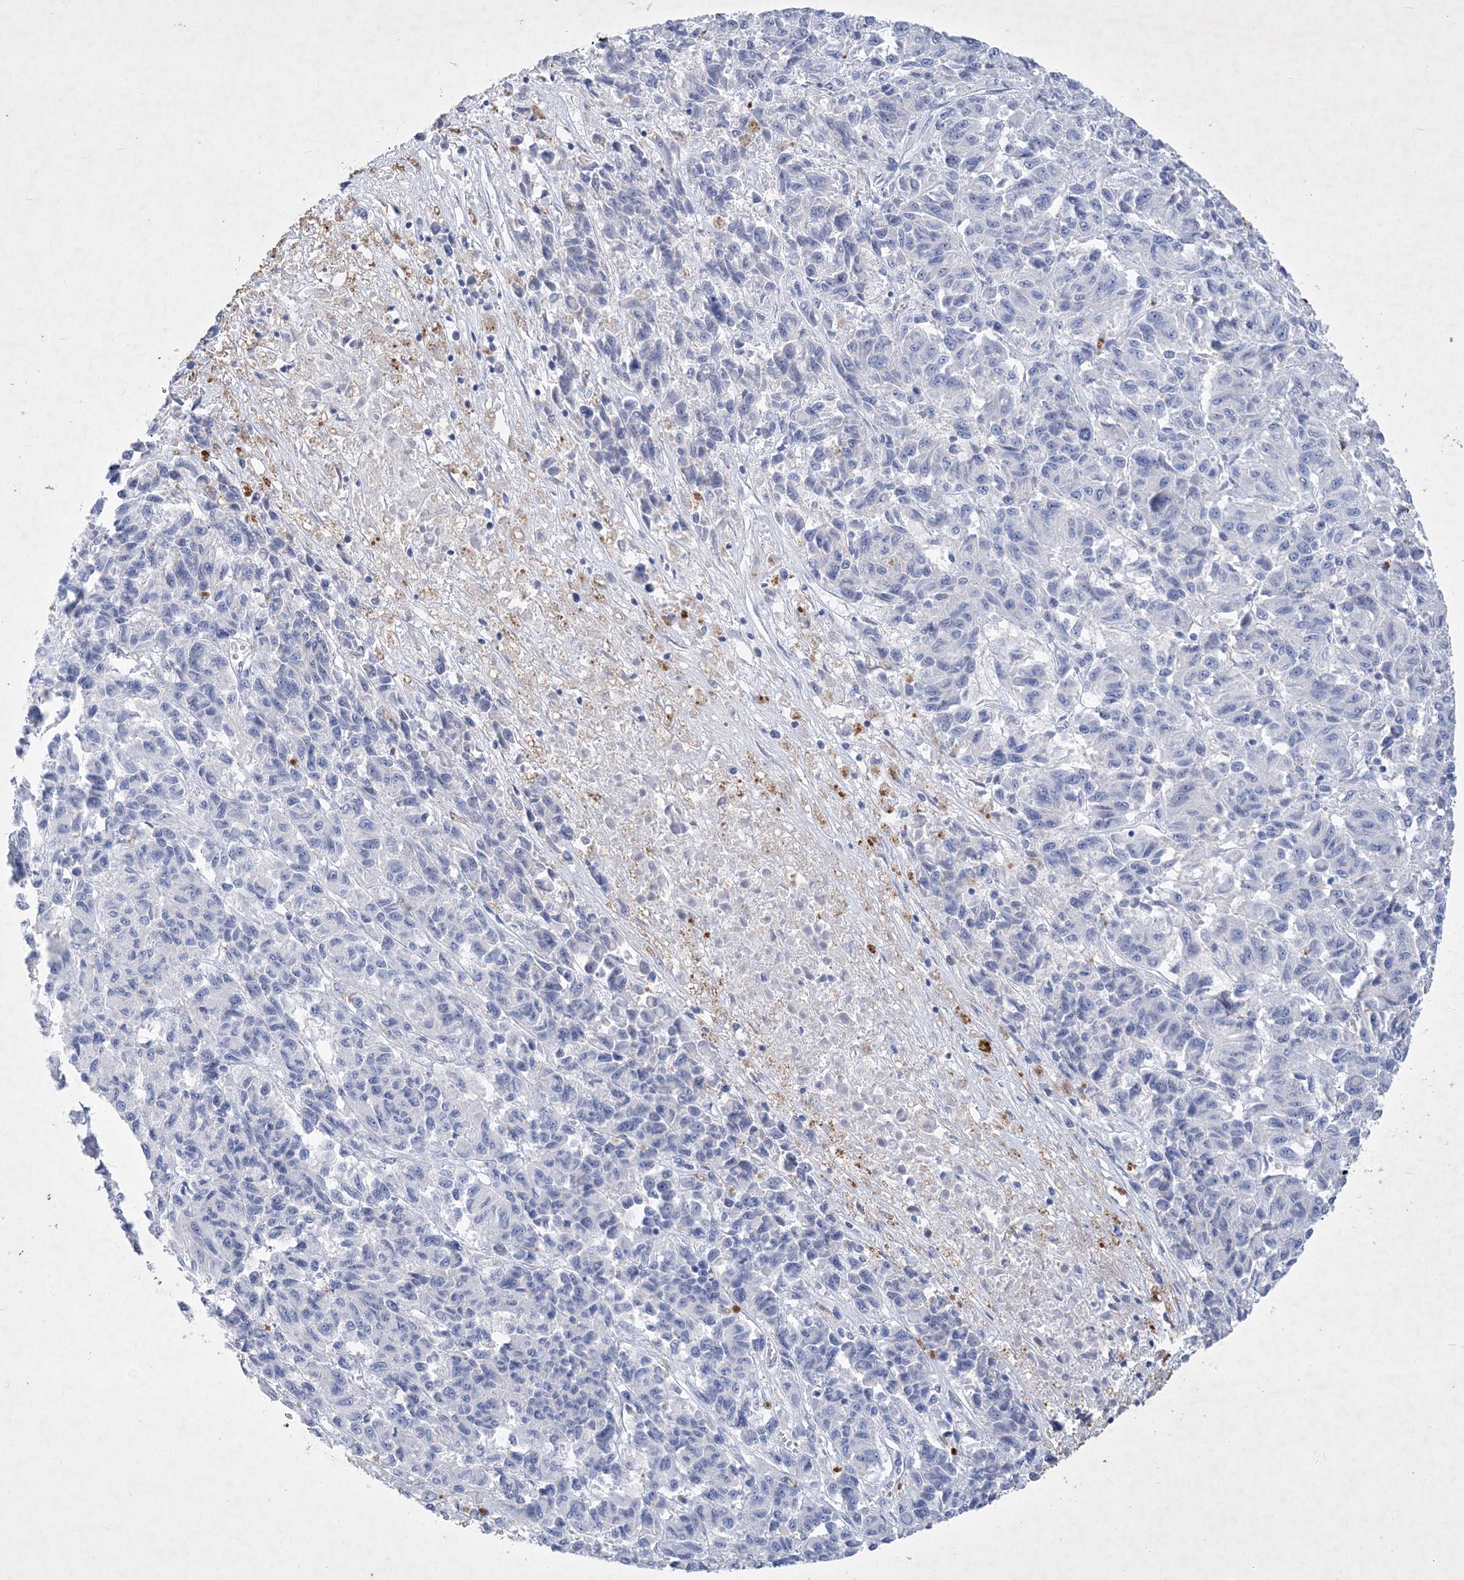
{"staining": {"intensity": "negative", "quantity": "none", "location": "none"}, "tissue": "melanoma", "cell_type": "Tumor cells", "image_type": "cancer", "snomed": [{"axis": "morphology", "description": "Malignant melanoma, Metastatic site"}, {"axis": "topography", "description": "Lung"}], "caption": "This is an IHC image of human malignant melanoma (metastatic site). There is no staining in tumor cells.", "gene": "COPS8", "patient": {"sex": "male", "age": 64}}